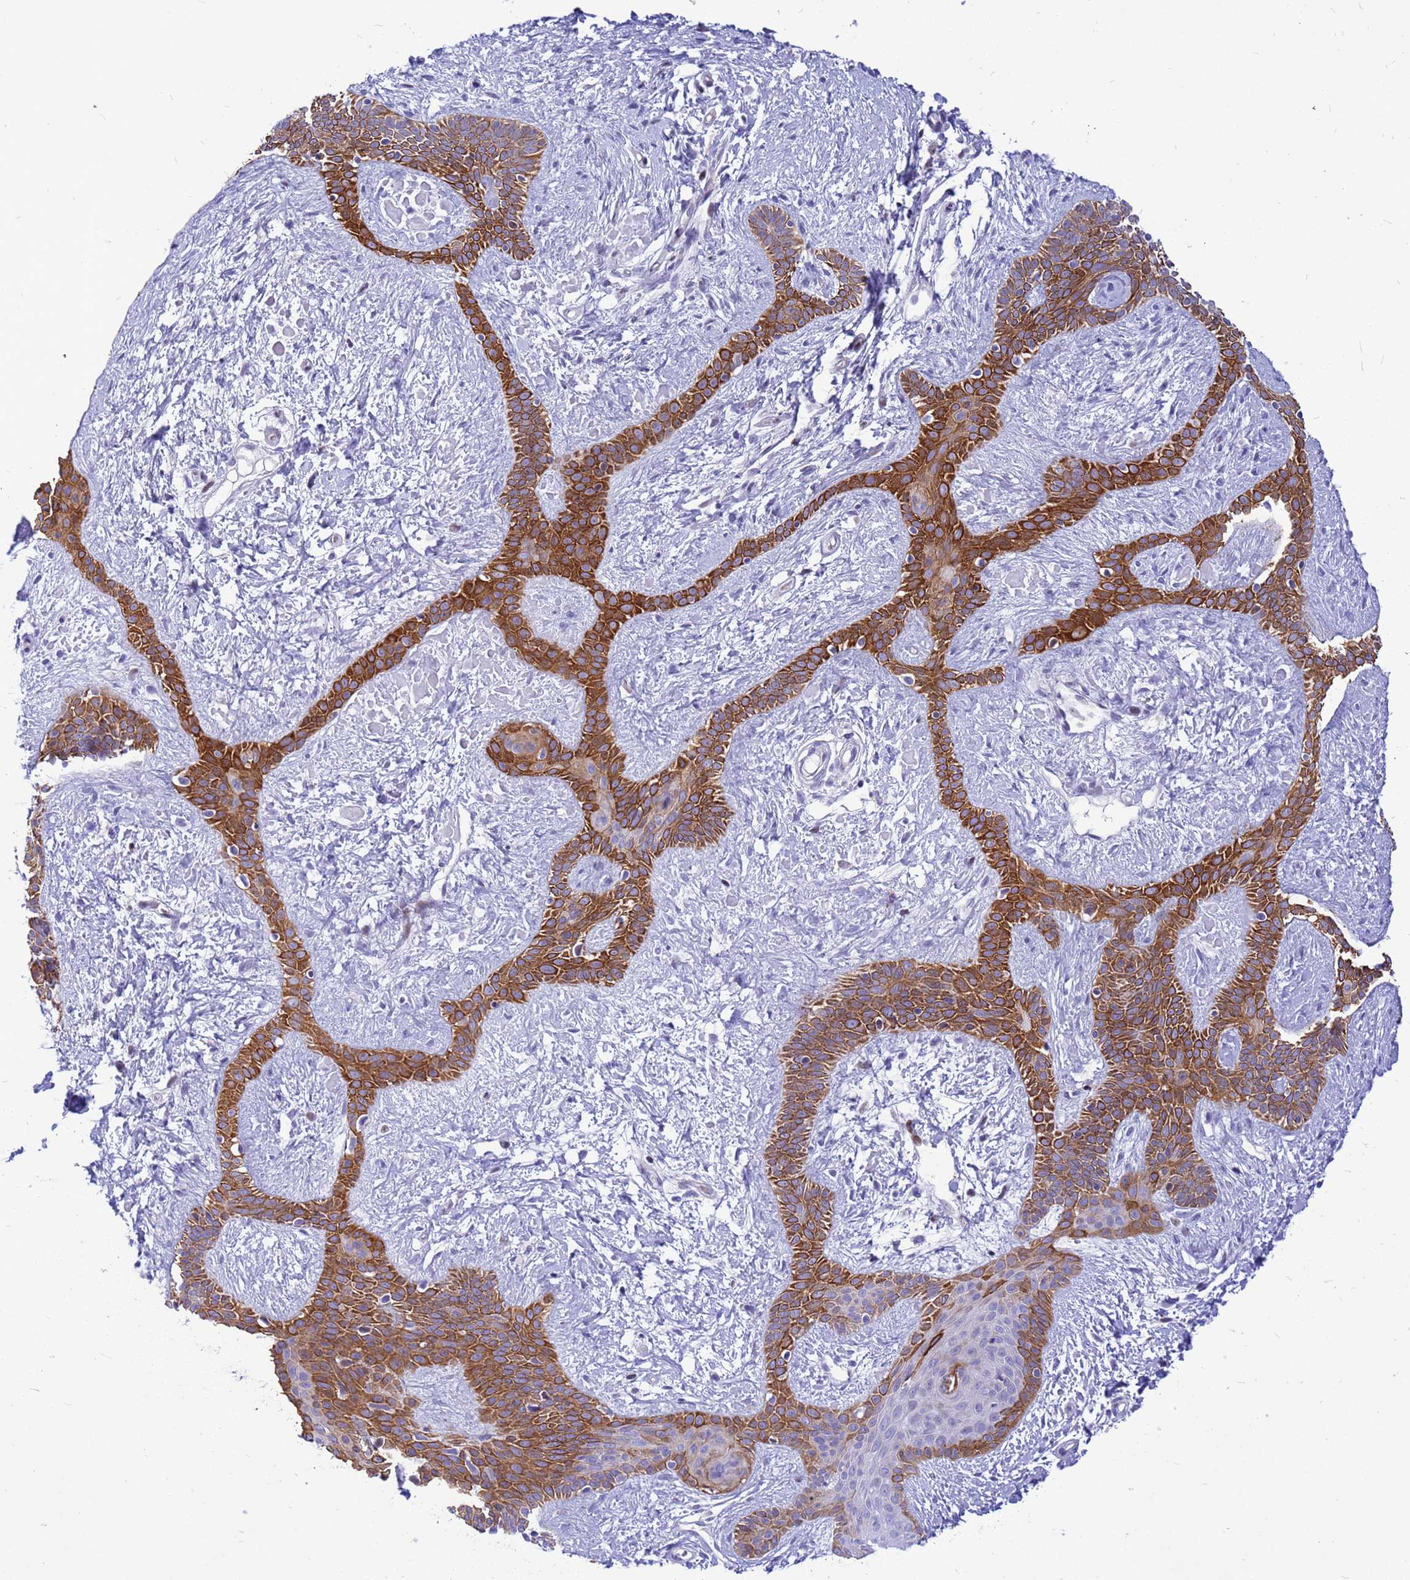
{"staining": {"intensity": "strong", "quantity": ">75%", "location": "cytoplasmic/membranous"}, "tissue": "skin cancer", "cell_type": "Tumor cells", "image_type": "cancer", "snomed": [{"axis": "morphology", "description": "Basal cell carcinoma"}, {"axis": "topography", "description": "Skin"}], "caption": "Immunohistochemistry histopathology image of neoplastic tissue: human skin basal cell carcinoma stained using IHC displays high levels of strong protein expression localized specifically in the cytoplasmic/membranous of tumor cells, appearing as a cytoplasmic/membranous brown color.", "gene": "ADAMTS7", "patient": {"sex": "male", "age": 78}}